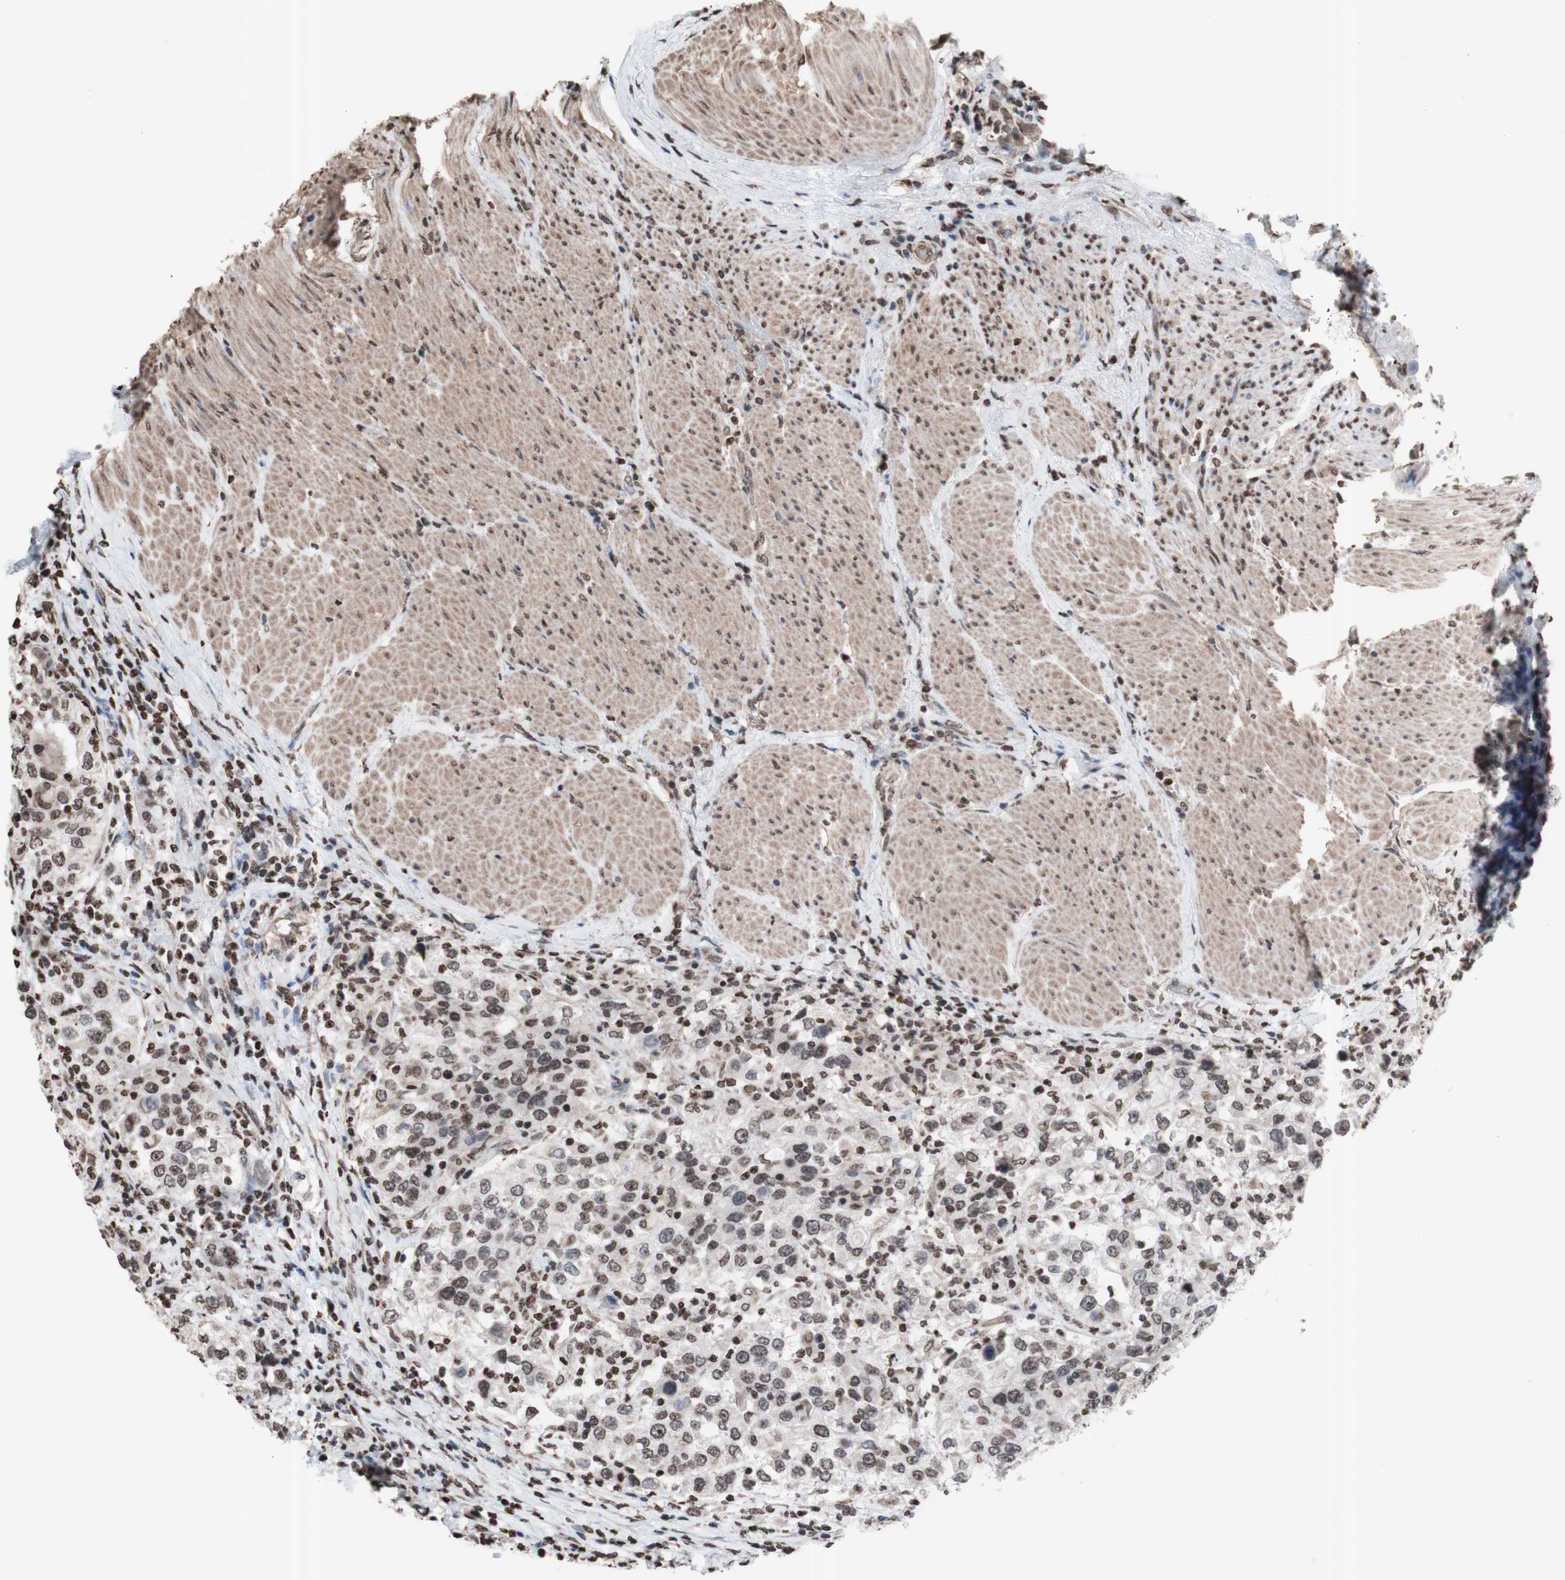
{"staining": {"intensity": "moderate", "quantity": "25%-75%", "location": "nuclear"}, "tissue": "urothelial cancer", "cell_type": "Tumor cells", "image_type": "cancer", "snomed": [{"axis": "morphology", "description": "Urothelial carcinoma, High grade"}, {"axis": "topography", "description": "Urinary bladder"}], "caption": "A micrograph showing moderate nuclear positivity in about 25%-75% of tumor cells in urothelial cancer, as visualized by brown immunohistochemical staining.", "gene": "SNAI2", "patient": {"sex": "female", "age": 80}}